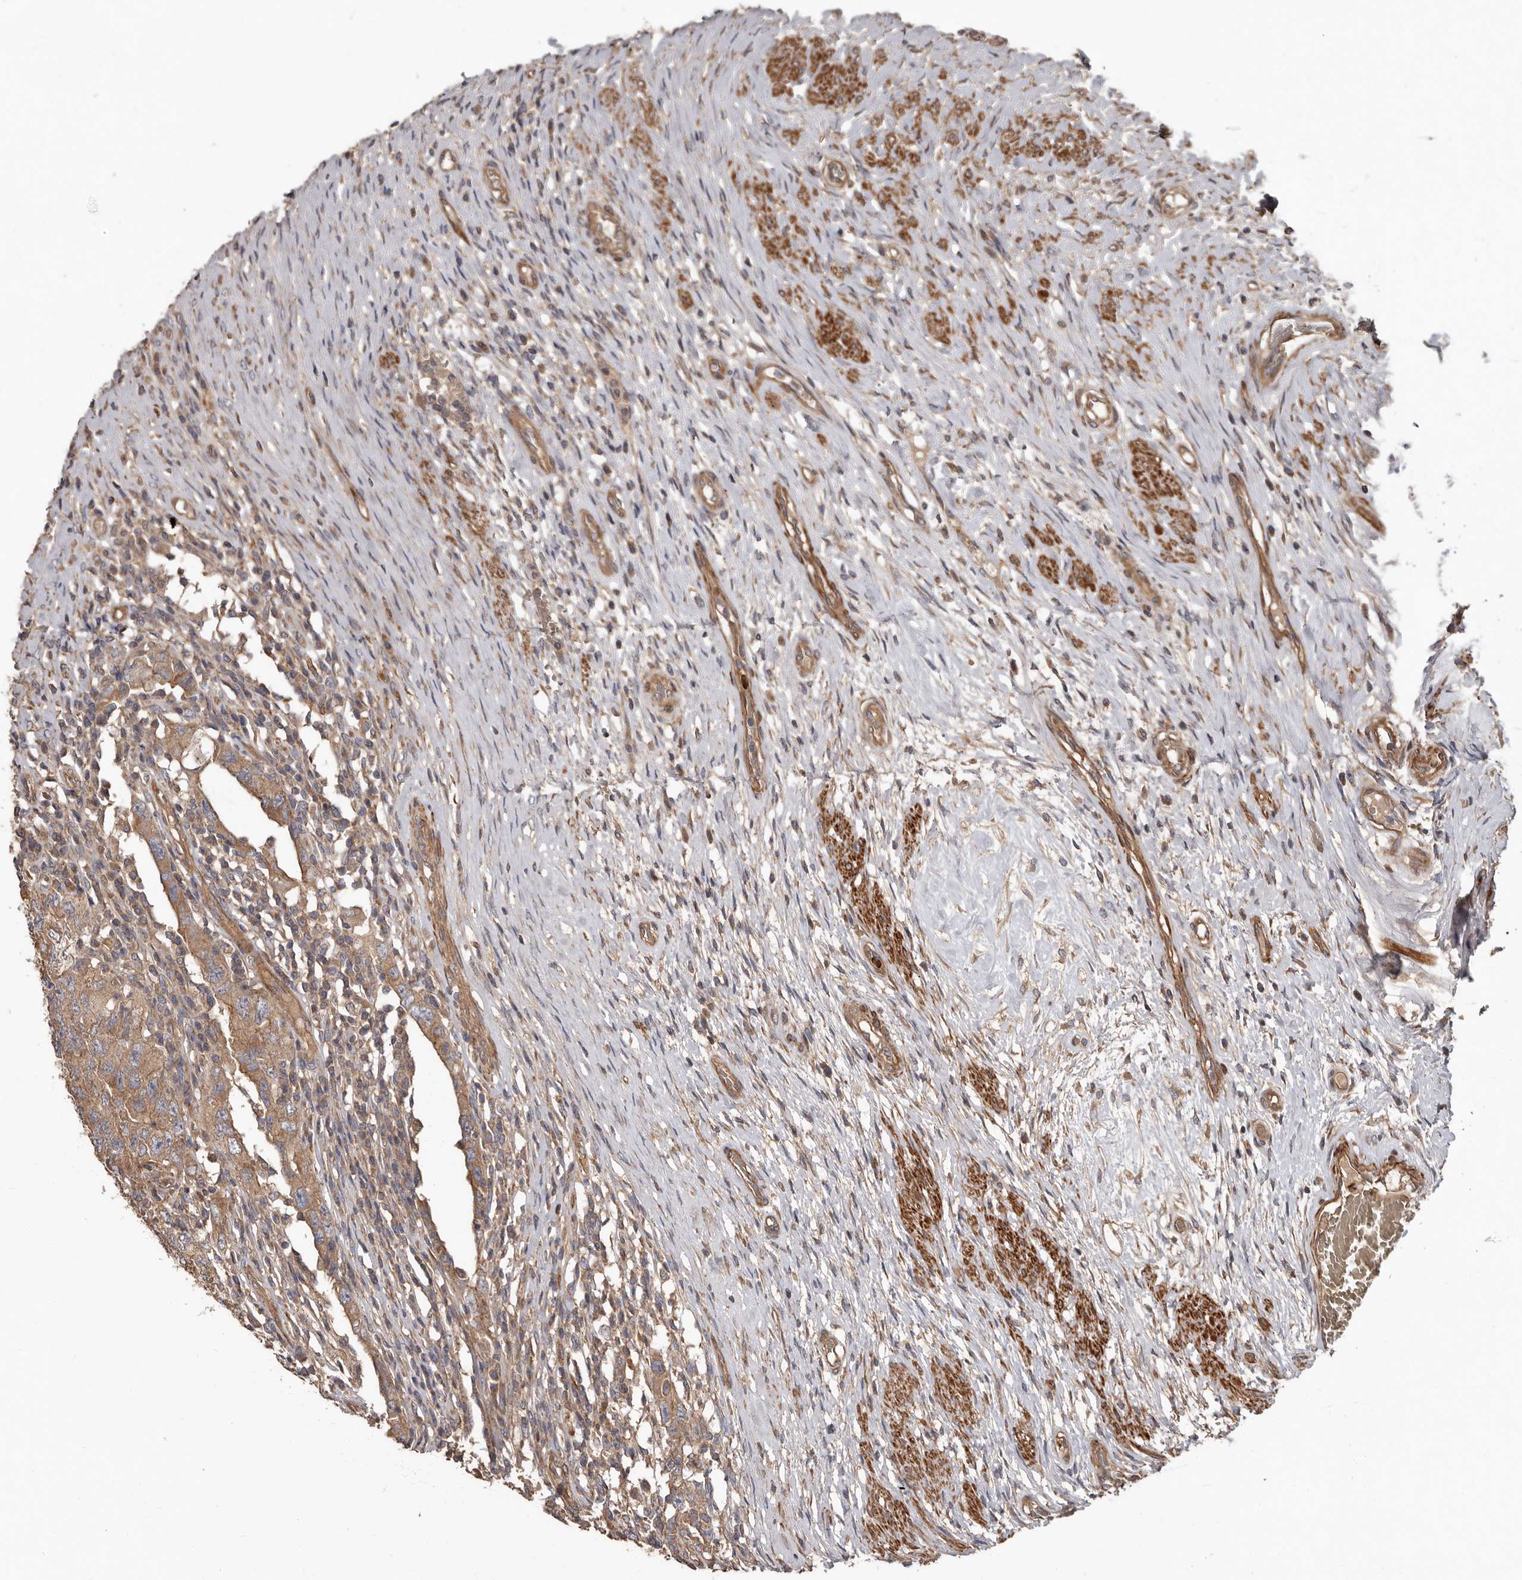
{"staining": {"intensity": "moderate", "quantity": ">75%", "location": "cytoplasmic/membranous"}, "tissue": "testis cancer", "cell_type": "Tumor cells", "image_type": "cancer", "snomed": [{"axis": "morphology", "description": "Carcinoma, Embryonal, NOS"}, {"axis": "topography", "description": "Testis"}], "caption": "An image of human embryonal carcinoma (testis) stained for a protein reveals moderate cytoplasmic/membranous brown staining in tumor cells. (Brightfield microscopy of DAB IHC at high magnification).", "gene": "ARHGEF5", "patient": {"sex": "male", "age": 26}}